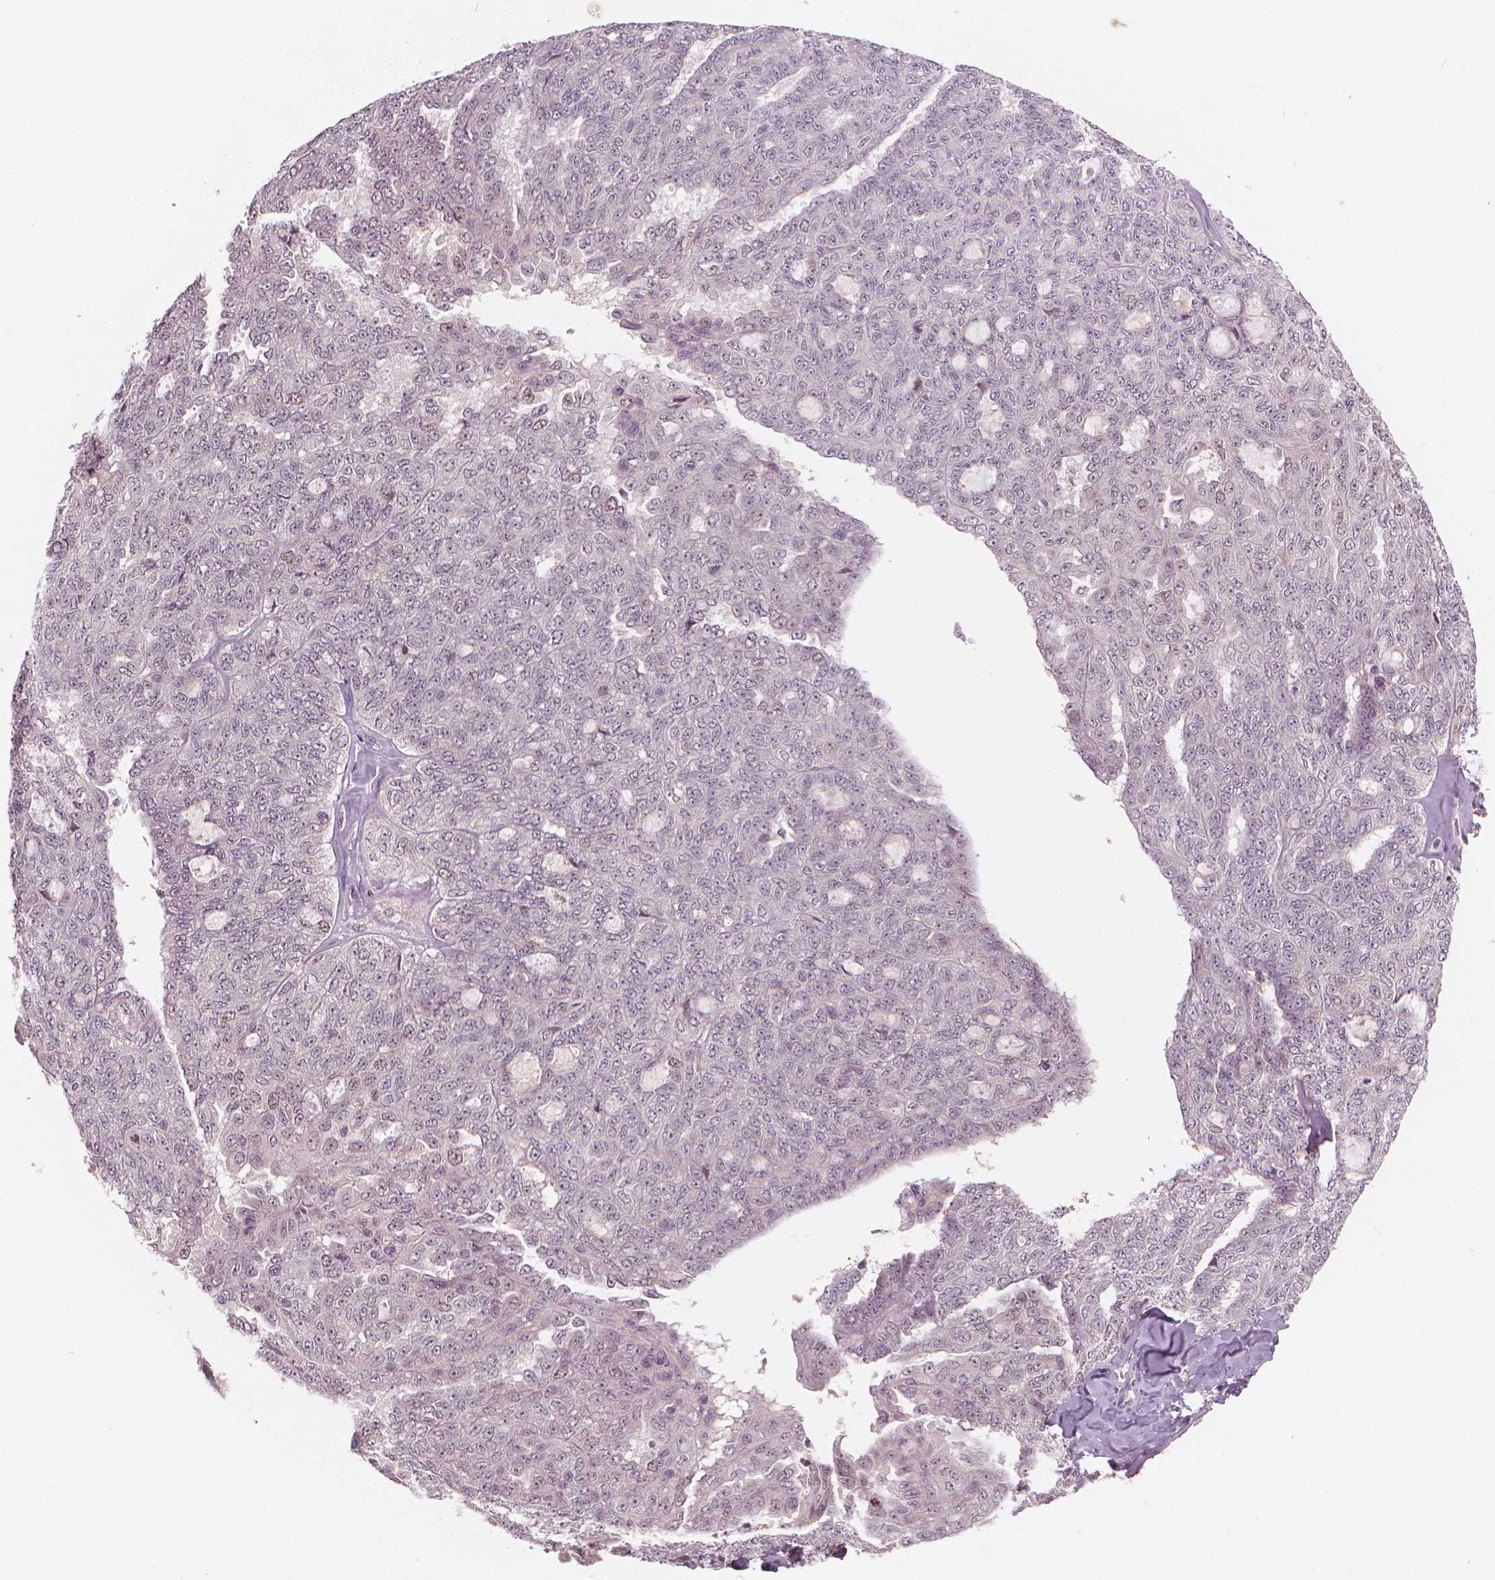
{"staining": {"intensity": "moderate", "quantity": "<25%", "location": "nuclear"}, "tissue": "ovarian cancer", "cell_type": "Tumor cells", "image_type": "cancer", "snomed": [{"axis": "morphology", "description": "Cystadenocarcinoma, serous, NOS"}, {"axis": "topography", "description": "Ovary"}], "caption": "Immunohistochemistry micrograph of ovarian cancer stained for a protein (brown), which shows low levels of moderate nuclear positivity in about <25% of tumor cells.", "gene": "NSD2", "patient": {"sex": "female", "age": 71}}